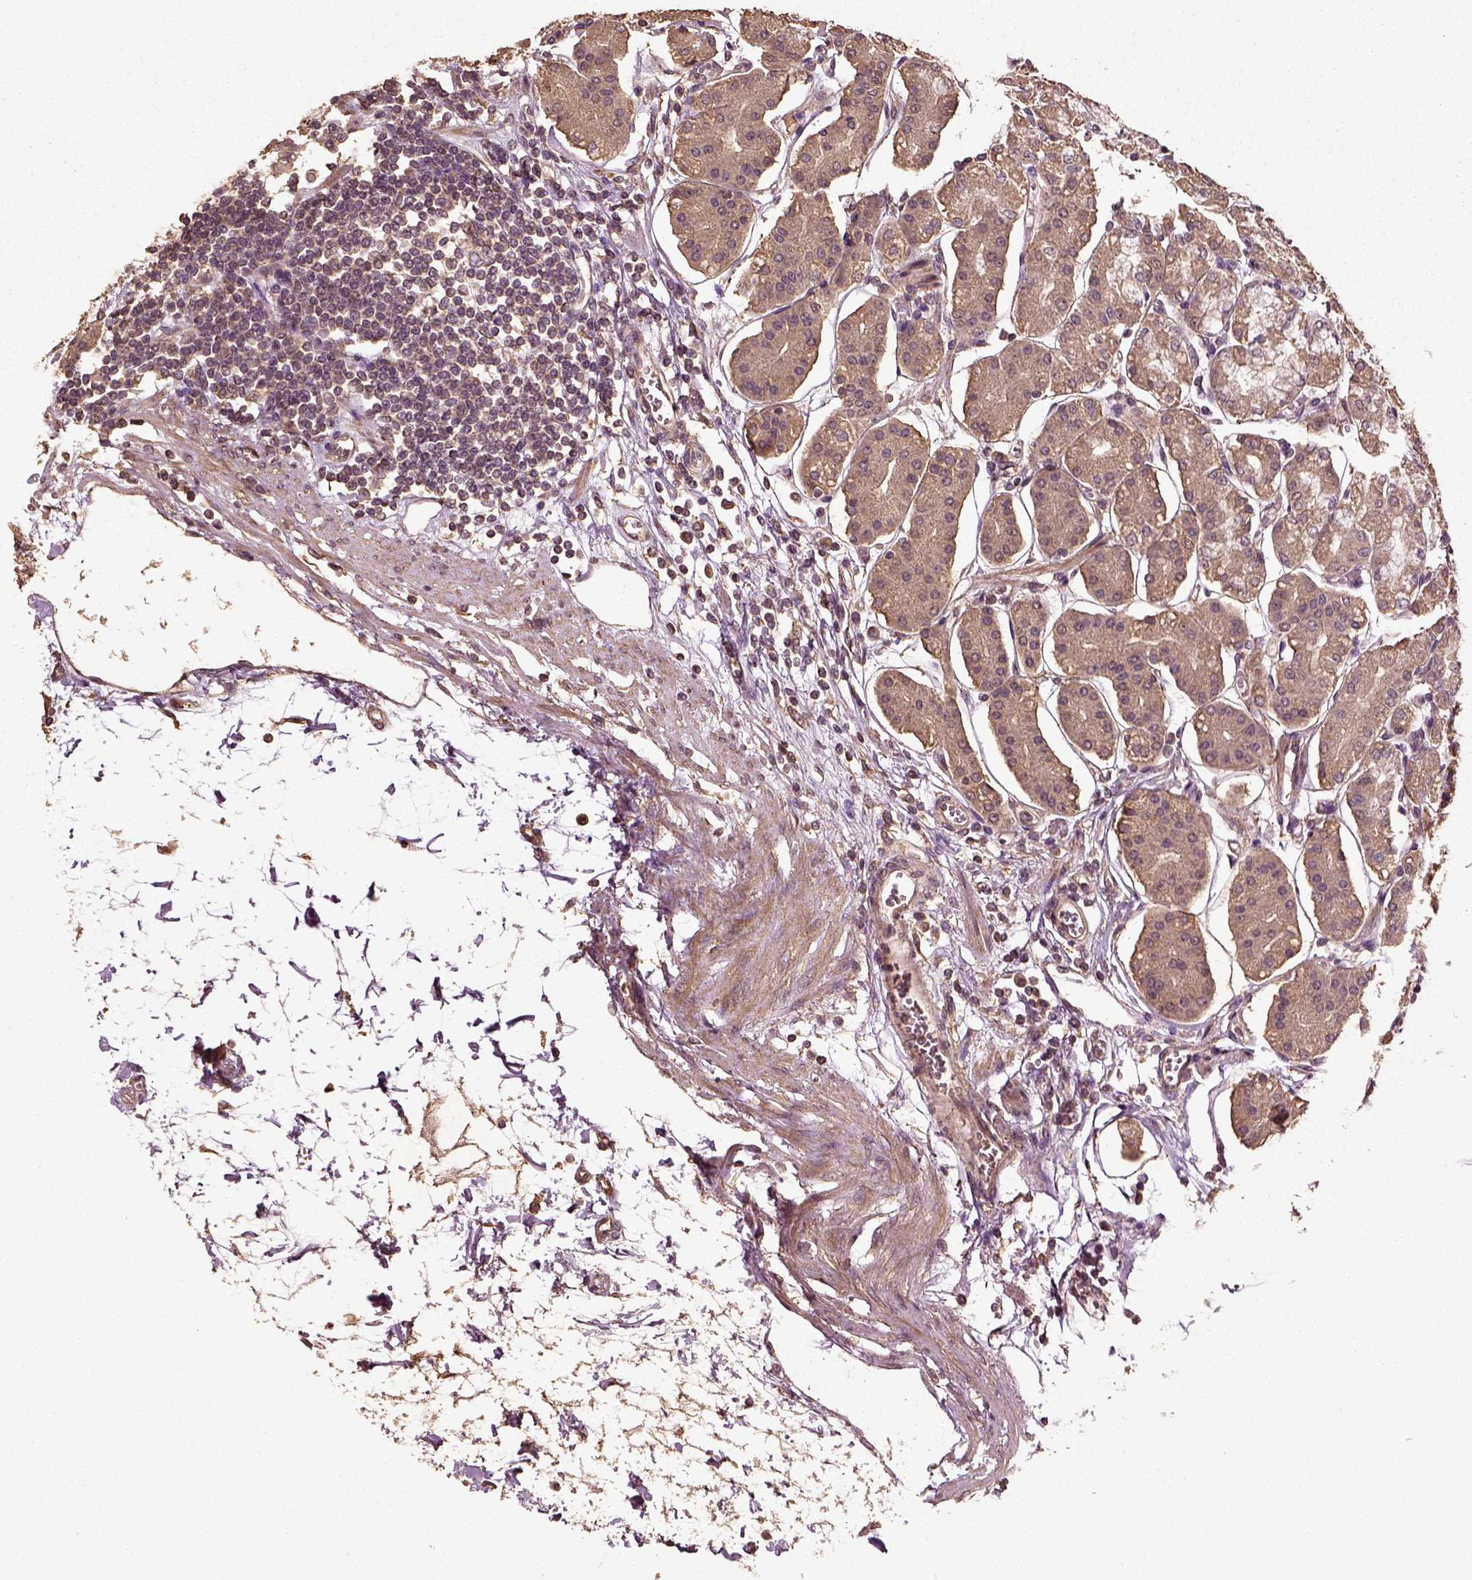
{"staining": {"intensity": "moderate", "quantity": ">75%", "location": "cytoplasmic/membranous"}, "tissue": "stomach", "cell_type": "Glandular cells", "image_type": "normal", "snomed": [{"axis": "morphology", "description": "Normal tissue, NOS"}, {"axis": "topography", "description": "Skeletal muscle"}, {"axis": "topography", "description": "Stomach"}], "caption": "A micrograph of stomach stained for a protein exhibits moderate cytoplasmic/membranous brown staining in glandular cells.", "gene": "ERV3", "patient": {"sex": "female", "age": 57}}